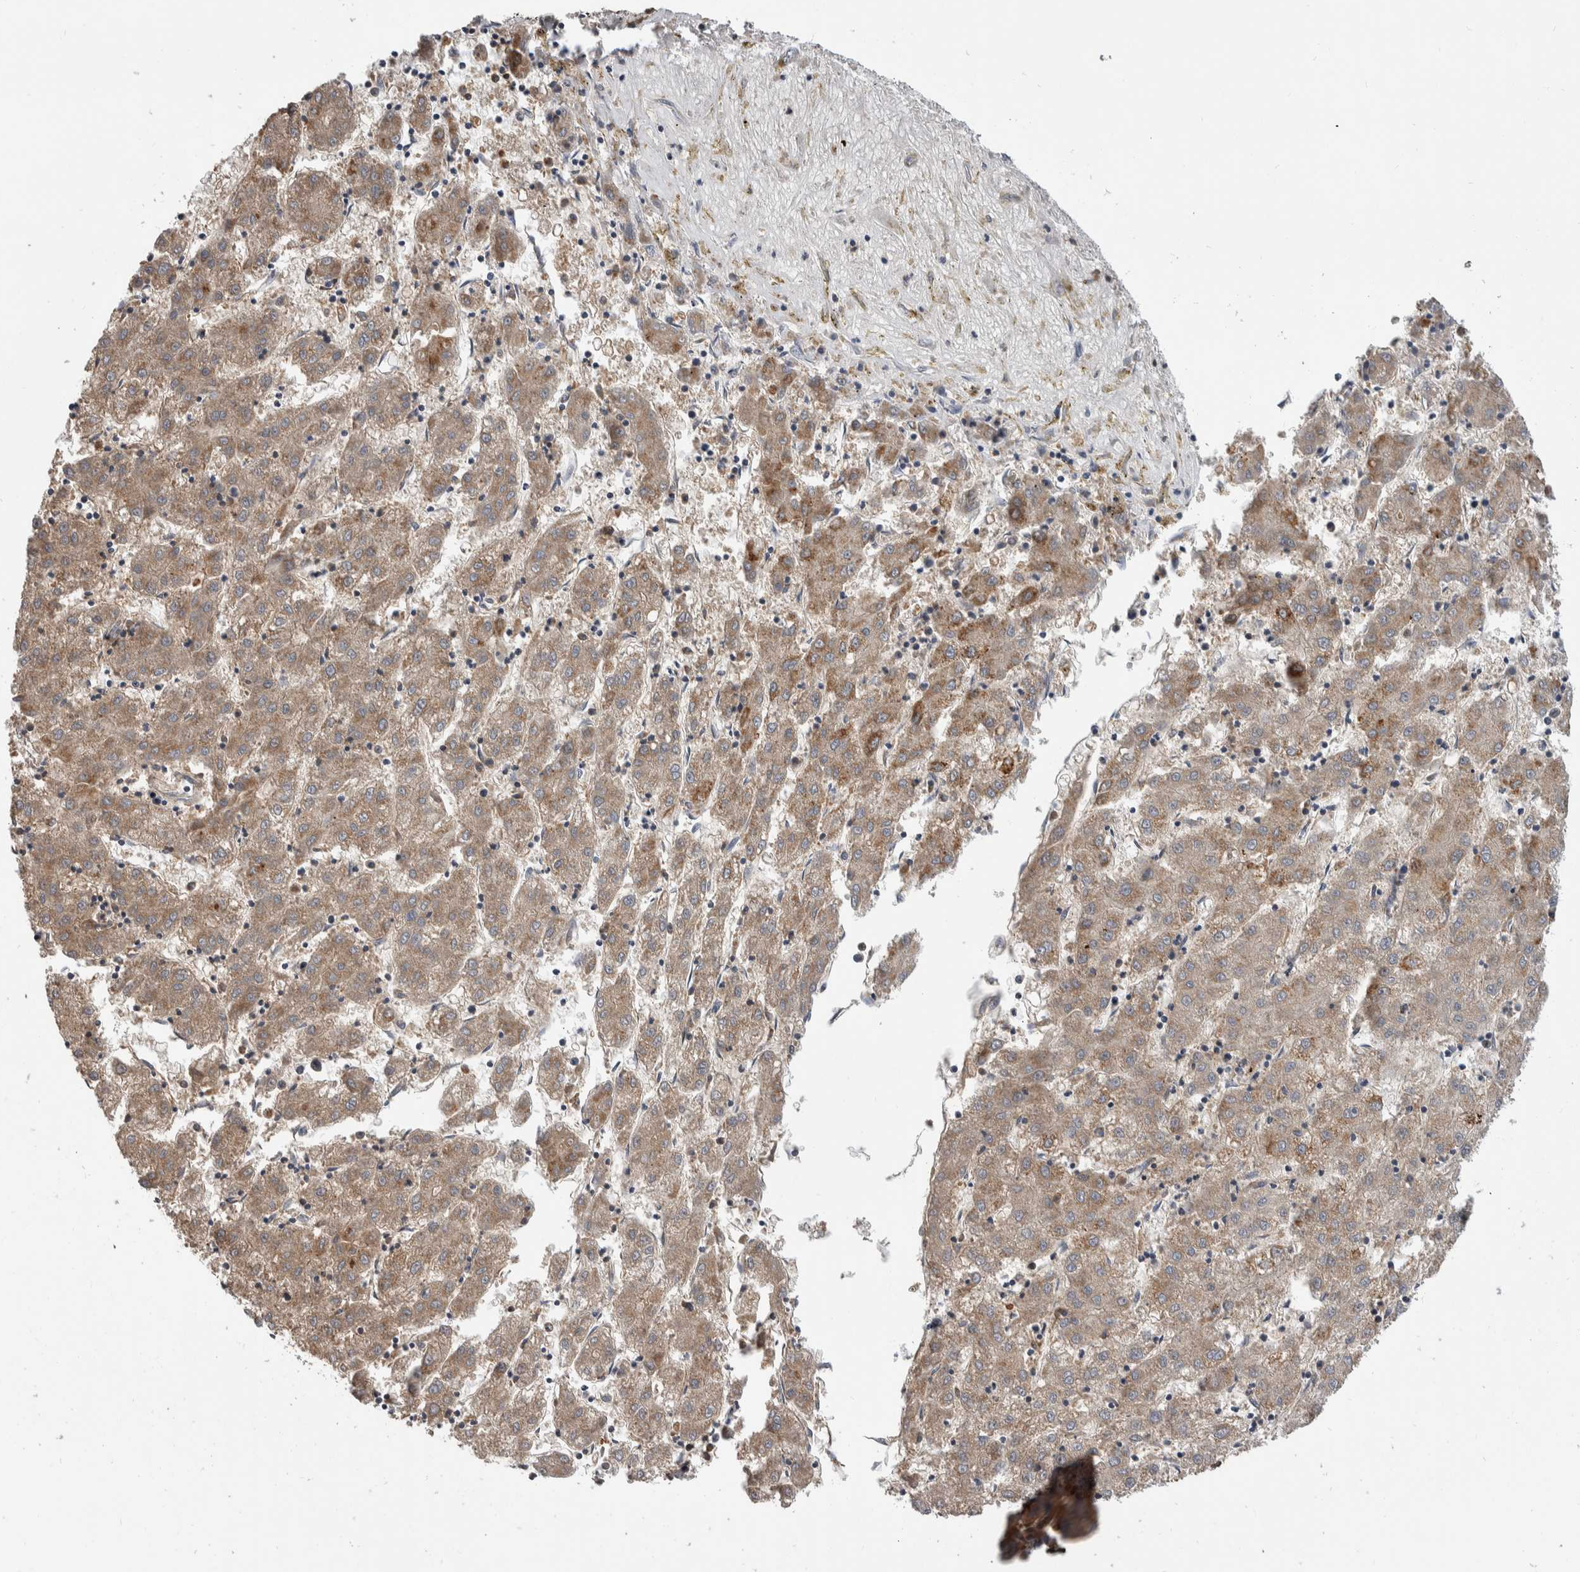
{"staining": {"intensity": "weak", "quantity": ">75%", "location": "cytoplasmic/membranous"}, "tissue": "liver cancer", "cell_type": "Tumor cells", "image_type": "cancer", "snomed": [{"axis": "morphology", "description": "Carcinoma, Hepatocellular, NOS"}, {"axis": "topography", "description": "Liver"}], "caption": "High-magnification brightfield microscopy of liver hepatocellular carcinoma stained with DAB (brown) and counterstained with hematoxylin (blue). tumor cells exhibit weak cytoplasmic/membranous positivity is present in approximately>75% of cells.", "gene": "SDCBP", "patient": {"sex": "male", "age": 72}}